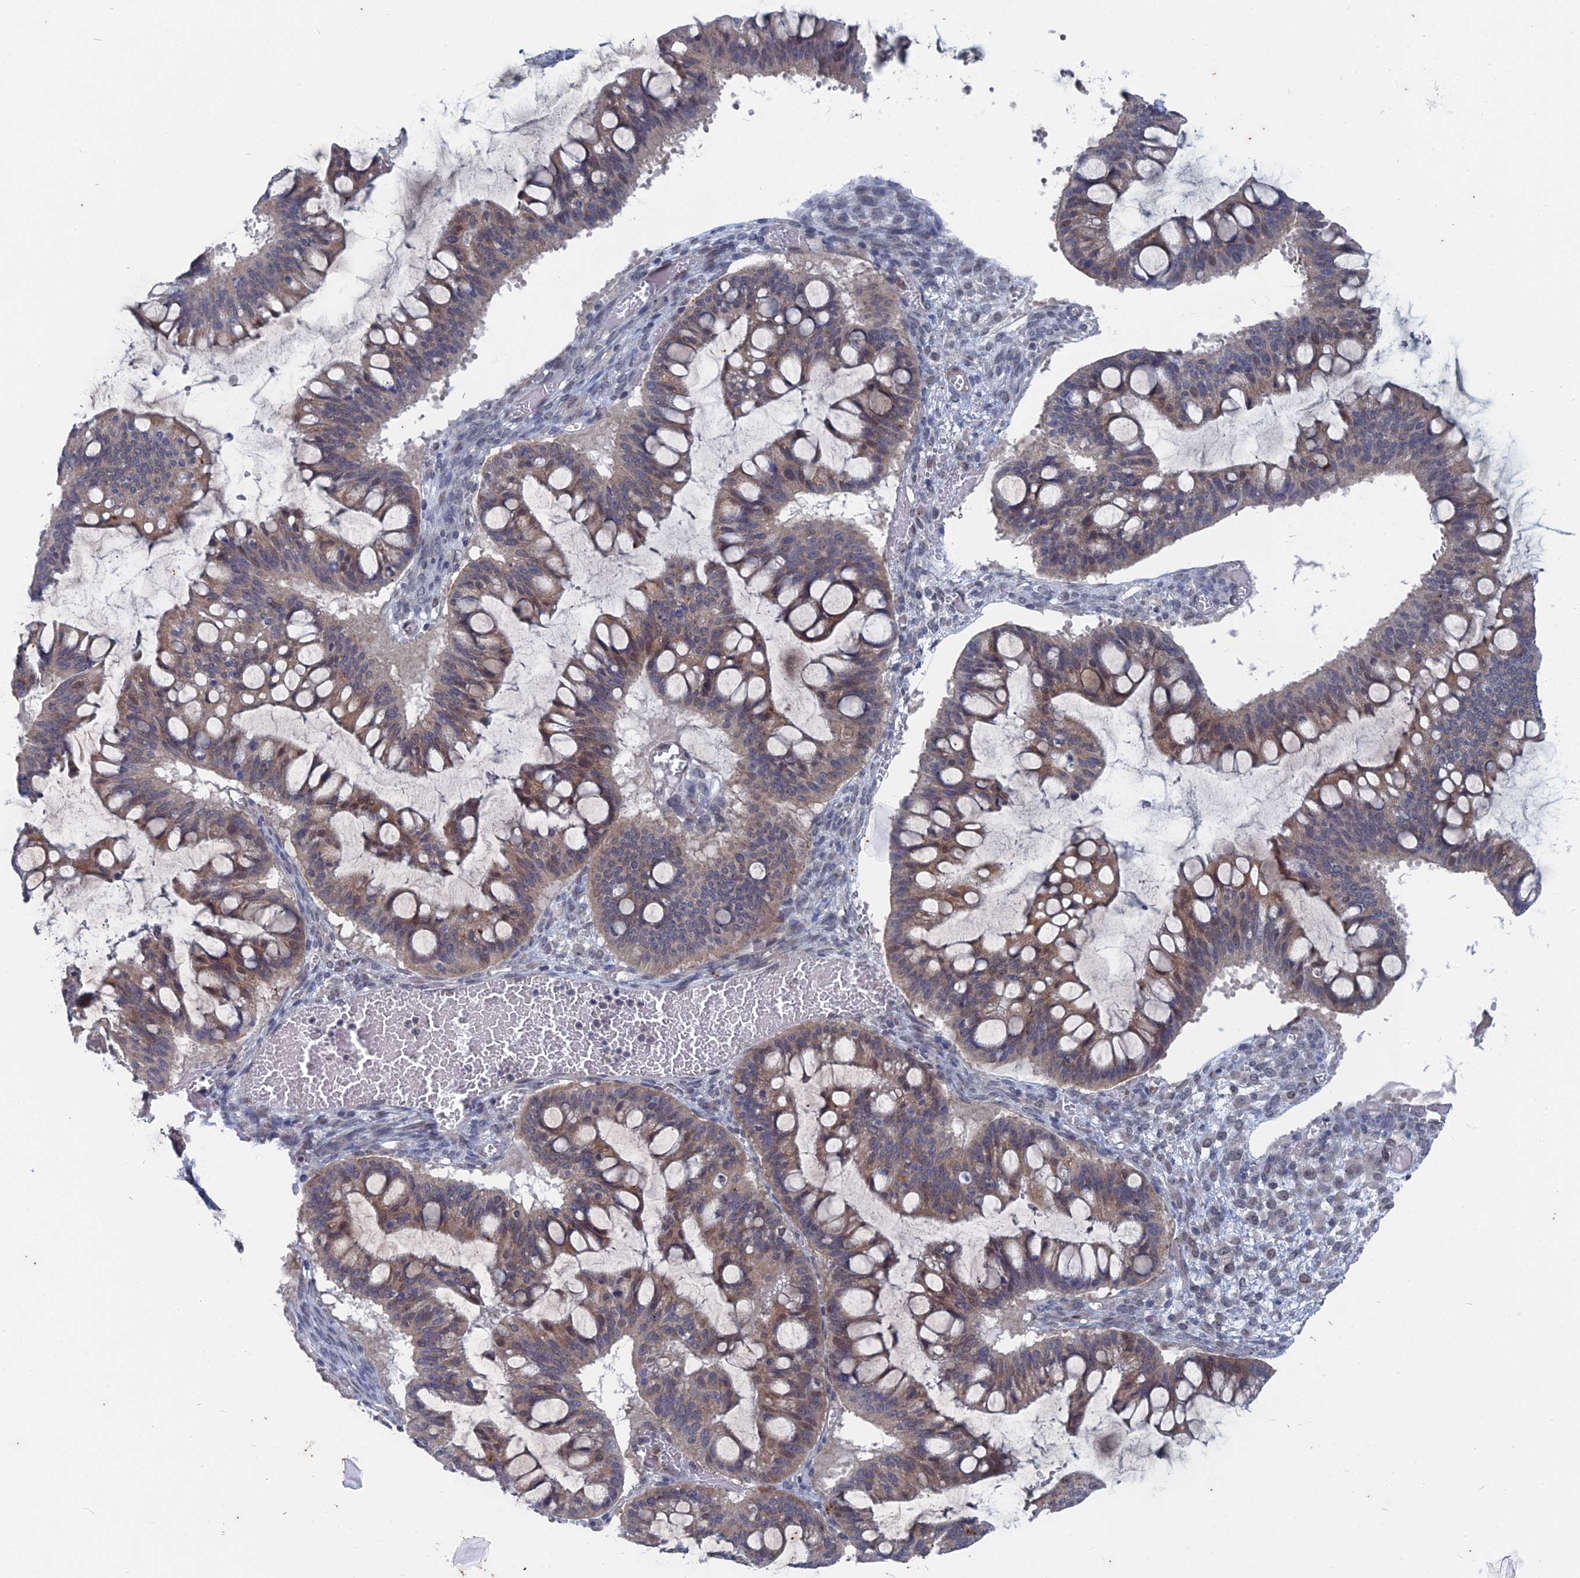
{"staining": {"intensity": "weak", "quantity": "25%-75%", "location": "cytoplasmic/membranous"}, "tissue": "ovarian cancer", "cell_type": "Tumor cells", "image_type": "cancer", "snomed": [{"axis": "morphology", "description": "Cystadenocarcinoma, mucinous, NOS"}, {"axis": "topography", "description": "Ovary"}], "caption": "Mucinous cystadenocarcinoma (ovarian) stained for a protein displays weak cytoplasmic/membranous positivity in tumor cells.", "gene": "MTRF1", "patient": {"sex": "female", "age": 73}}